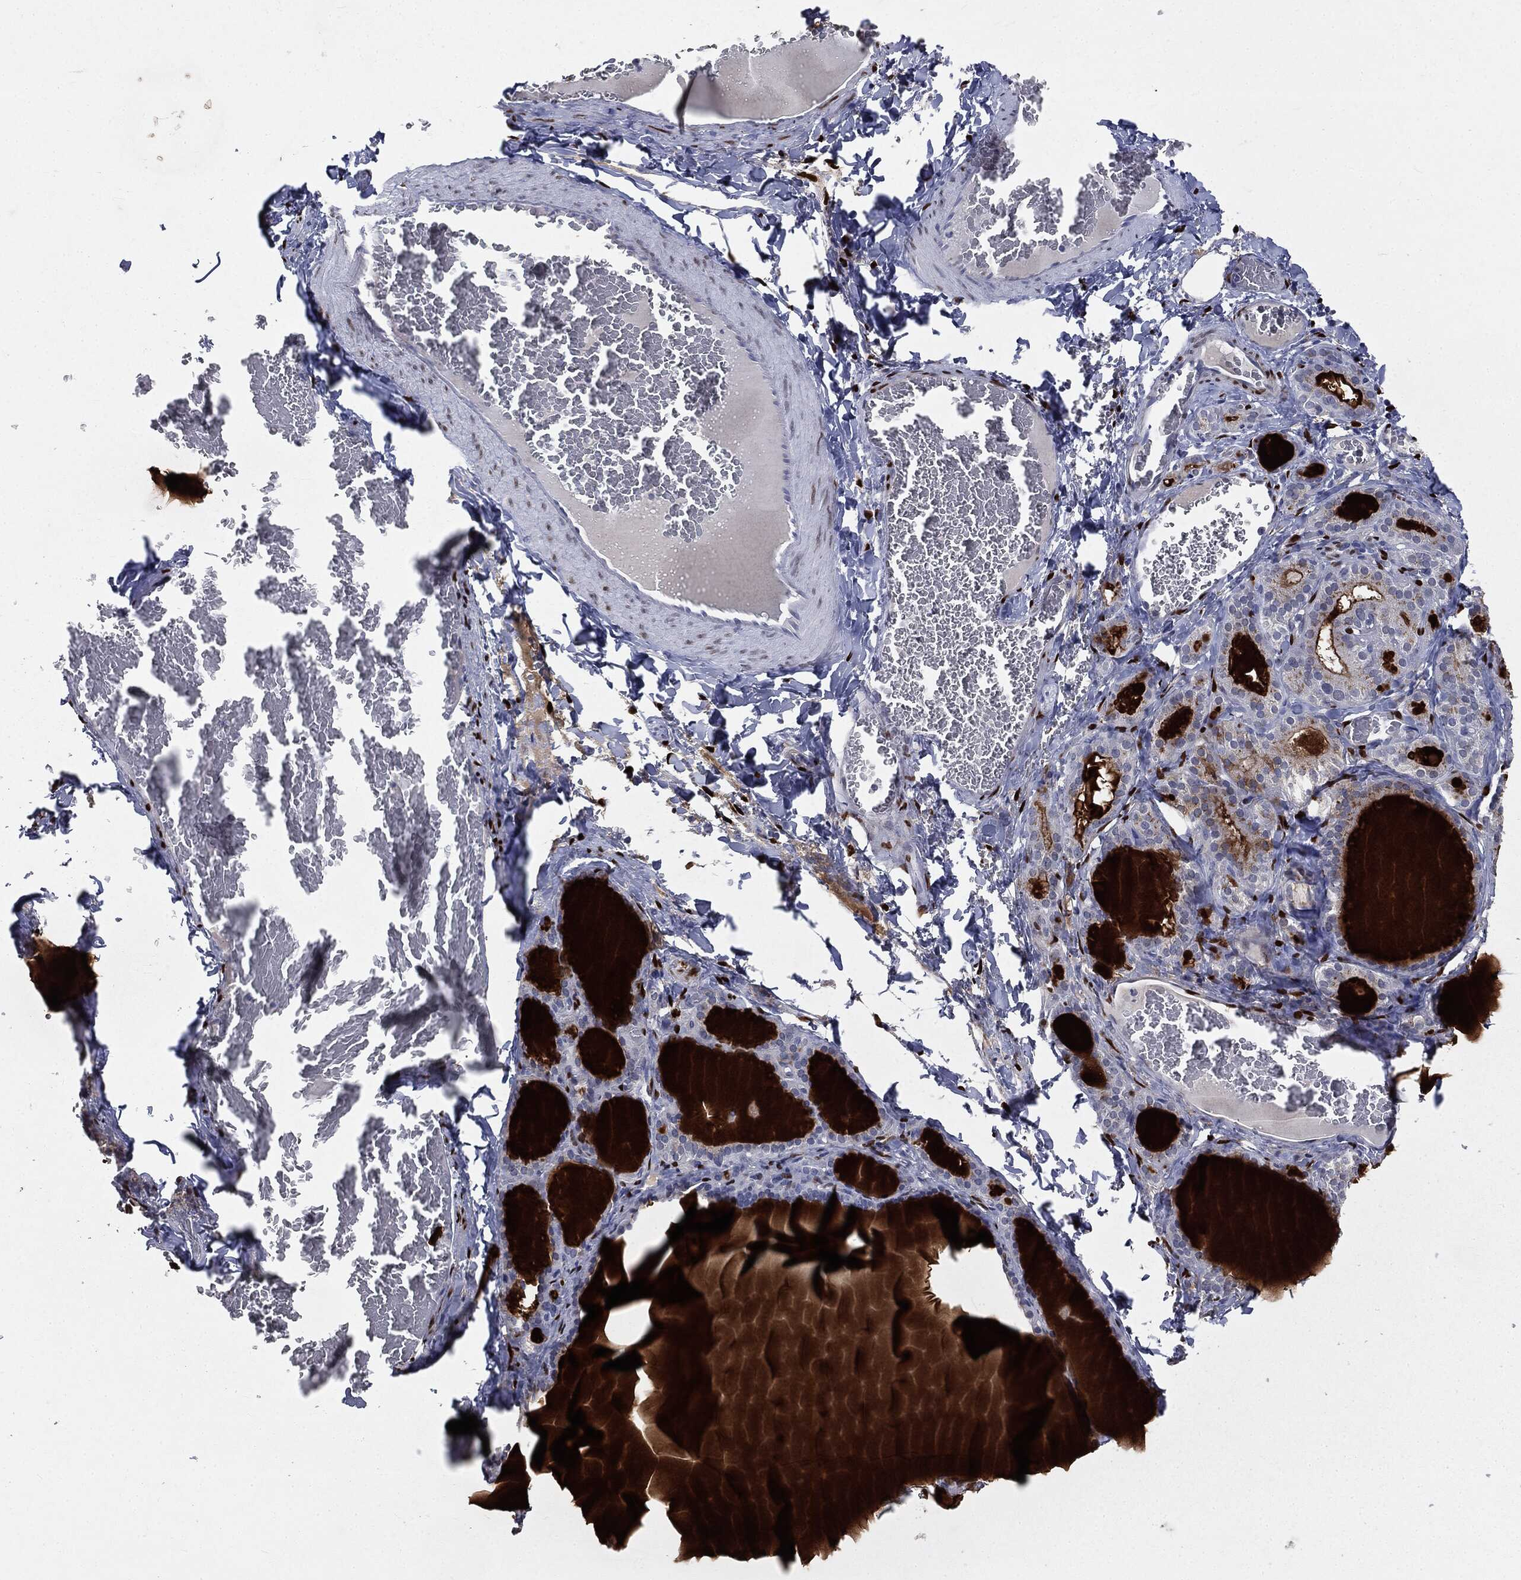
{"staining": {"intensity": "negative", "quantity": "none", "location": "none"}, "tissue": "thyroid gland", "cell_type": "Glandular cells", "image_type": "normal", "snomed": [{"axis": "morphology", "description": "Normal tissue, NOS"}, {"axis": "morphology", "description": "Hyperplasia, NOS"}, {"axis": "topography", "description": "Thyroid gland"}], "caption": "This is an immunohistochemistry image of benign human thyroid gland. There is no positivity in glandular cells.", "gene": "CASD1", "patient": {"sex": "female", "age": 27}}